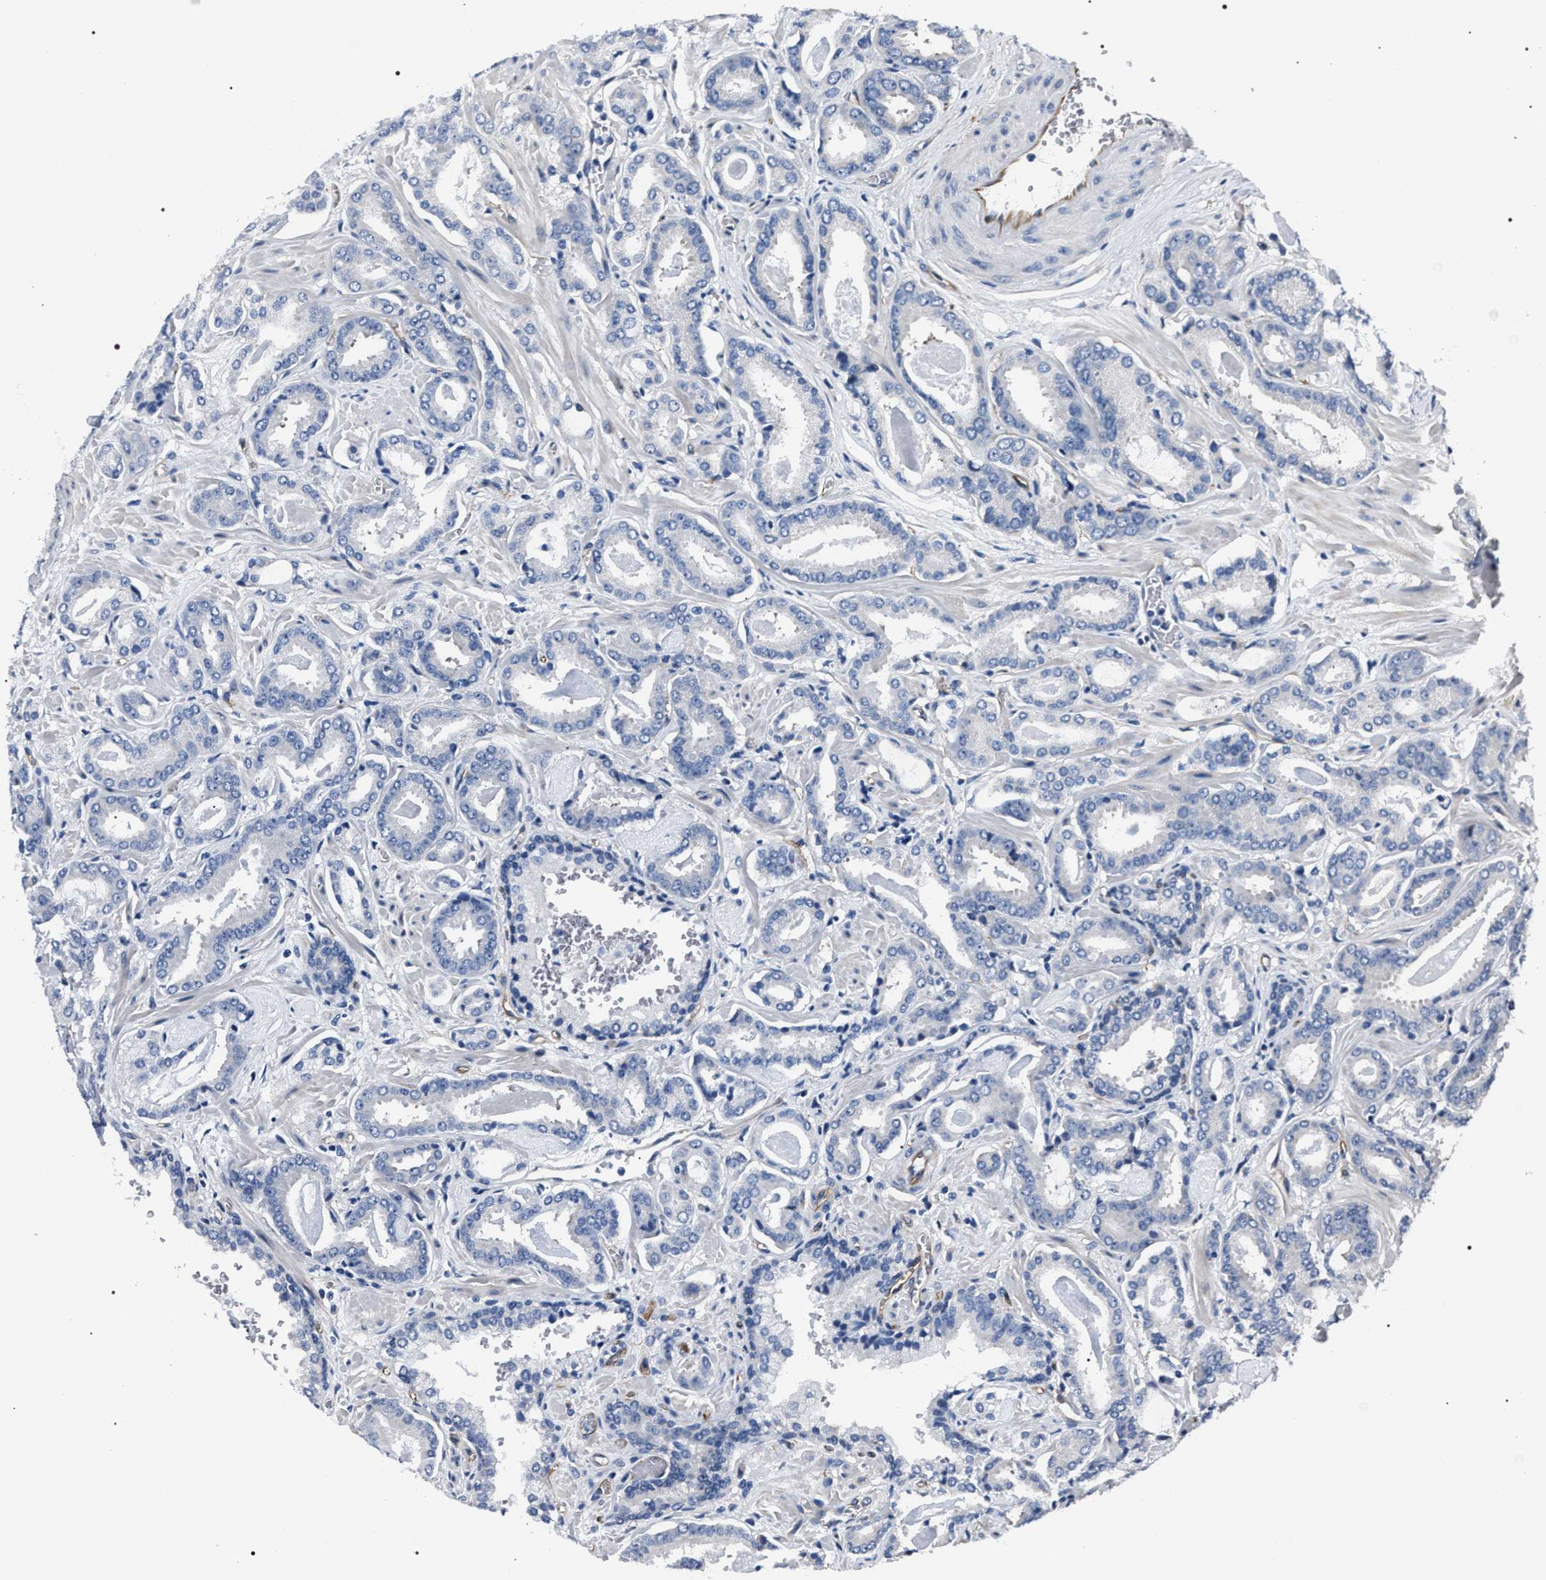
{"staining": {"intensity": "negative", "quantity": "none", "location": "none"}, "tissue": "prostate cancer", "cell_type": "Tumor cells", "image_type": "cancer", "snomed": [{"axis": "morphology", "description": "Adenocarcinoma, Low grade"}, {"axis": "topography", "description": "Prostate"}], "caption": "Immunohistochemistry (IHC) of prostate adenocarcinoma (low-grade) exhibits no expression in tumor cells.", "gene": "PKD1L1", "patient": {"sex": "male", "age": 53}}